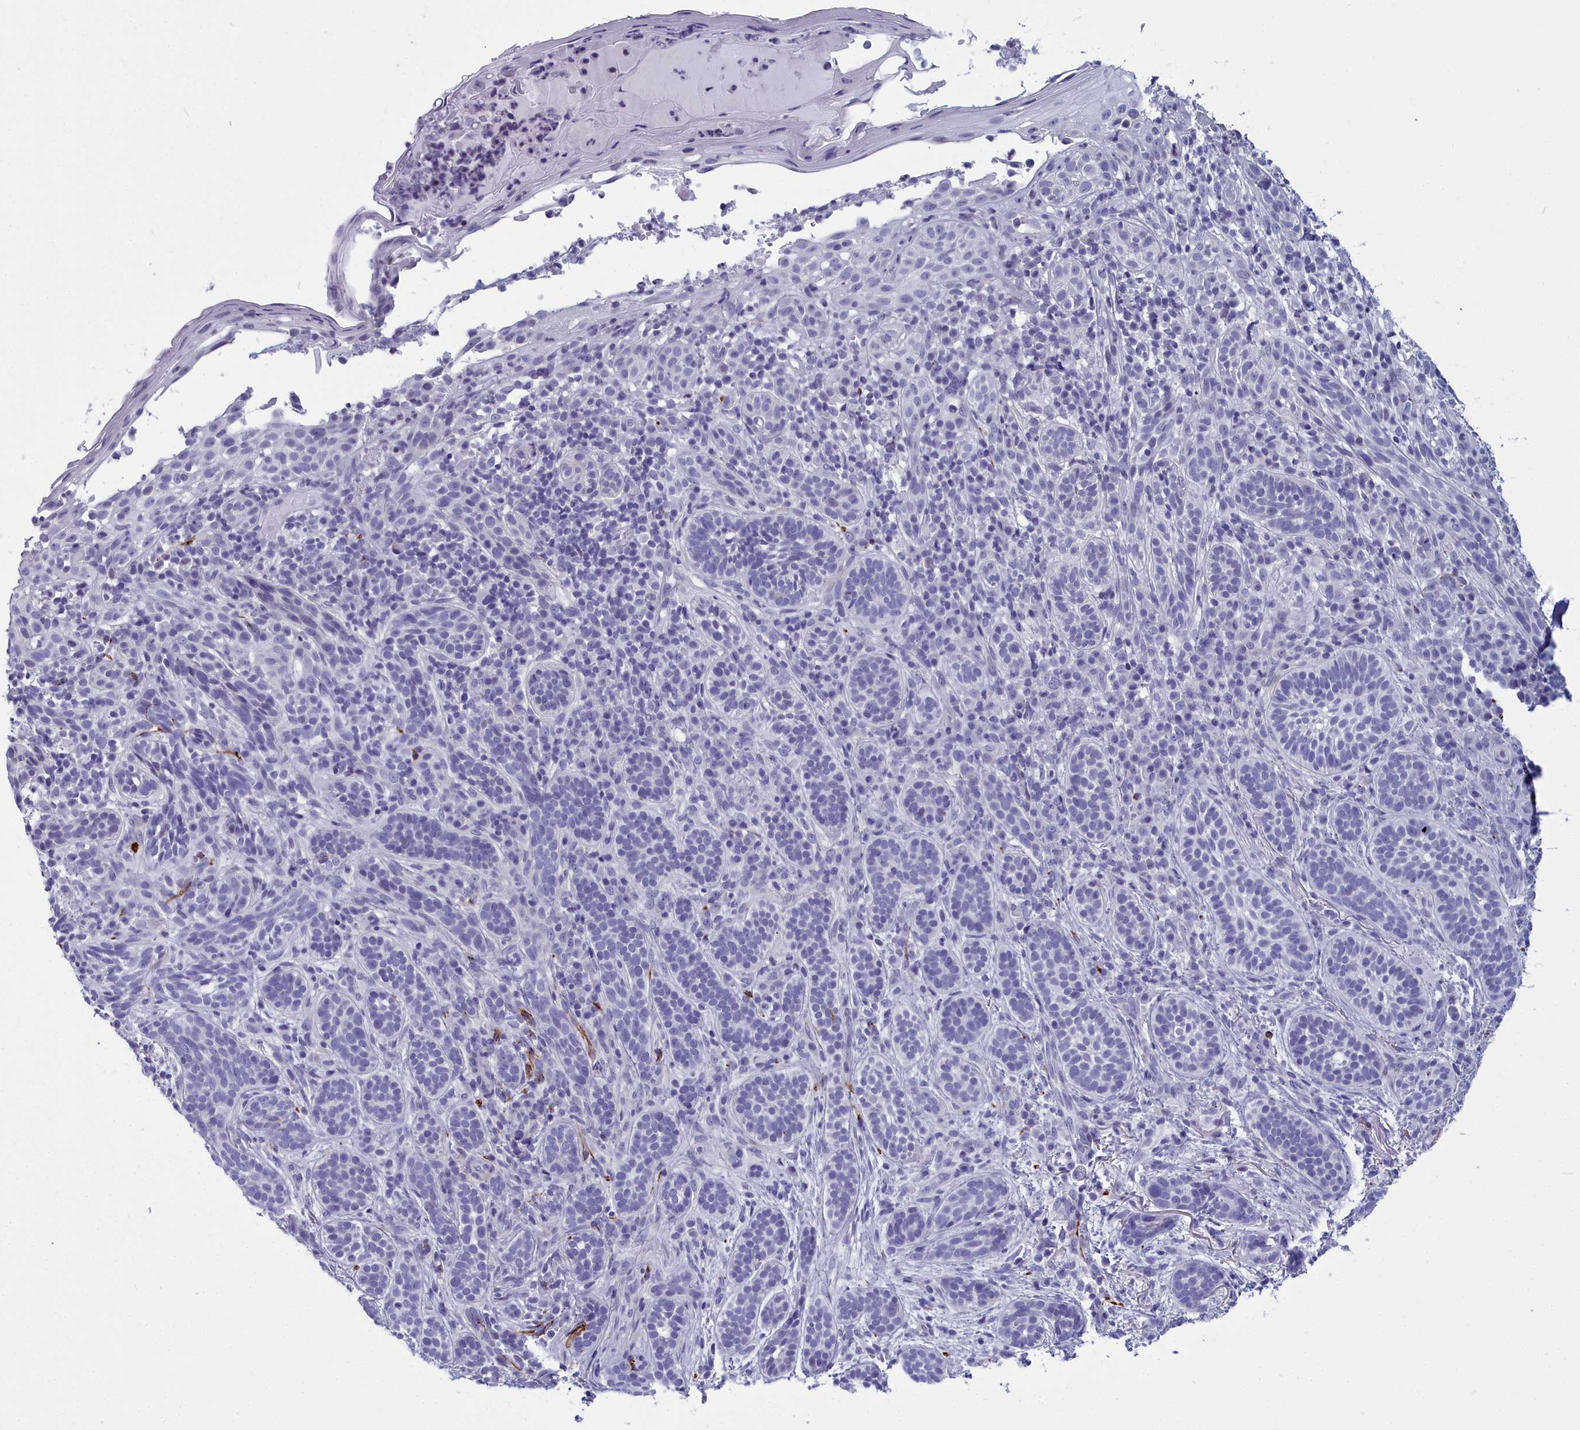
{"staining": {"intensity": "negative", "quantity": "none", "location": "none"}, "tissue": "skin cancer", "cell_type": "Tumor cells", "image_type": "cancer", "snomed": [{"axis": "morphology", "description": "Basal cell carcinoma"}, {"axis": "topography", "description": "Skin"}], "caption": "An immunohistochemistry image of skin basal cell carcinoma is shown. There is no staining in tumor cells of skin basal cell carcinoma. Nuclei are stained in blue.", "gene": "MAP6", "patient": {"sex": "male", "age": 71}}